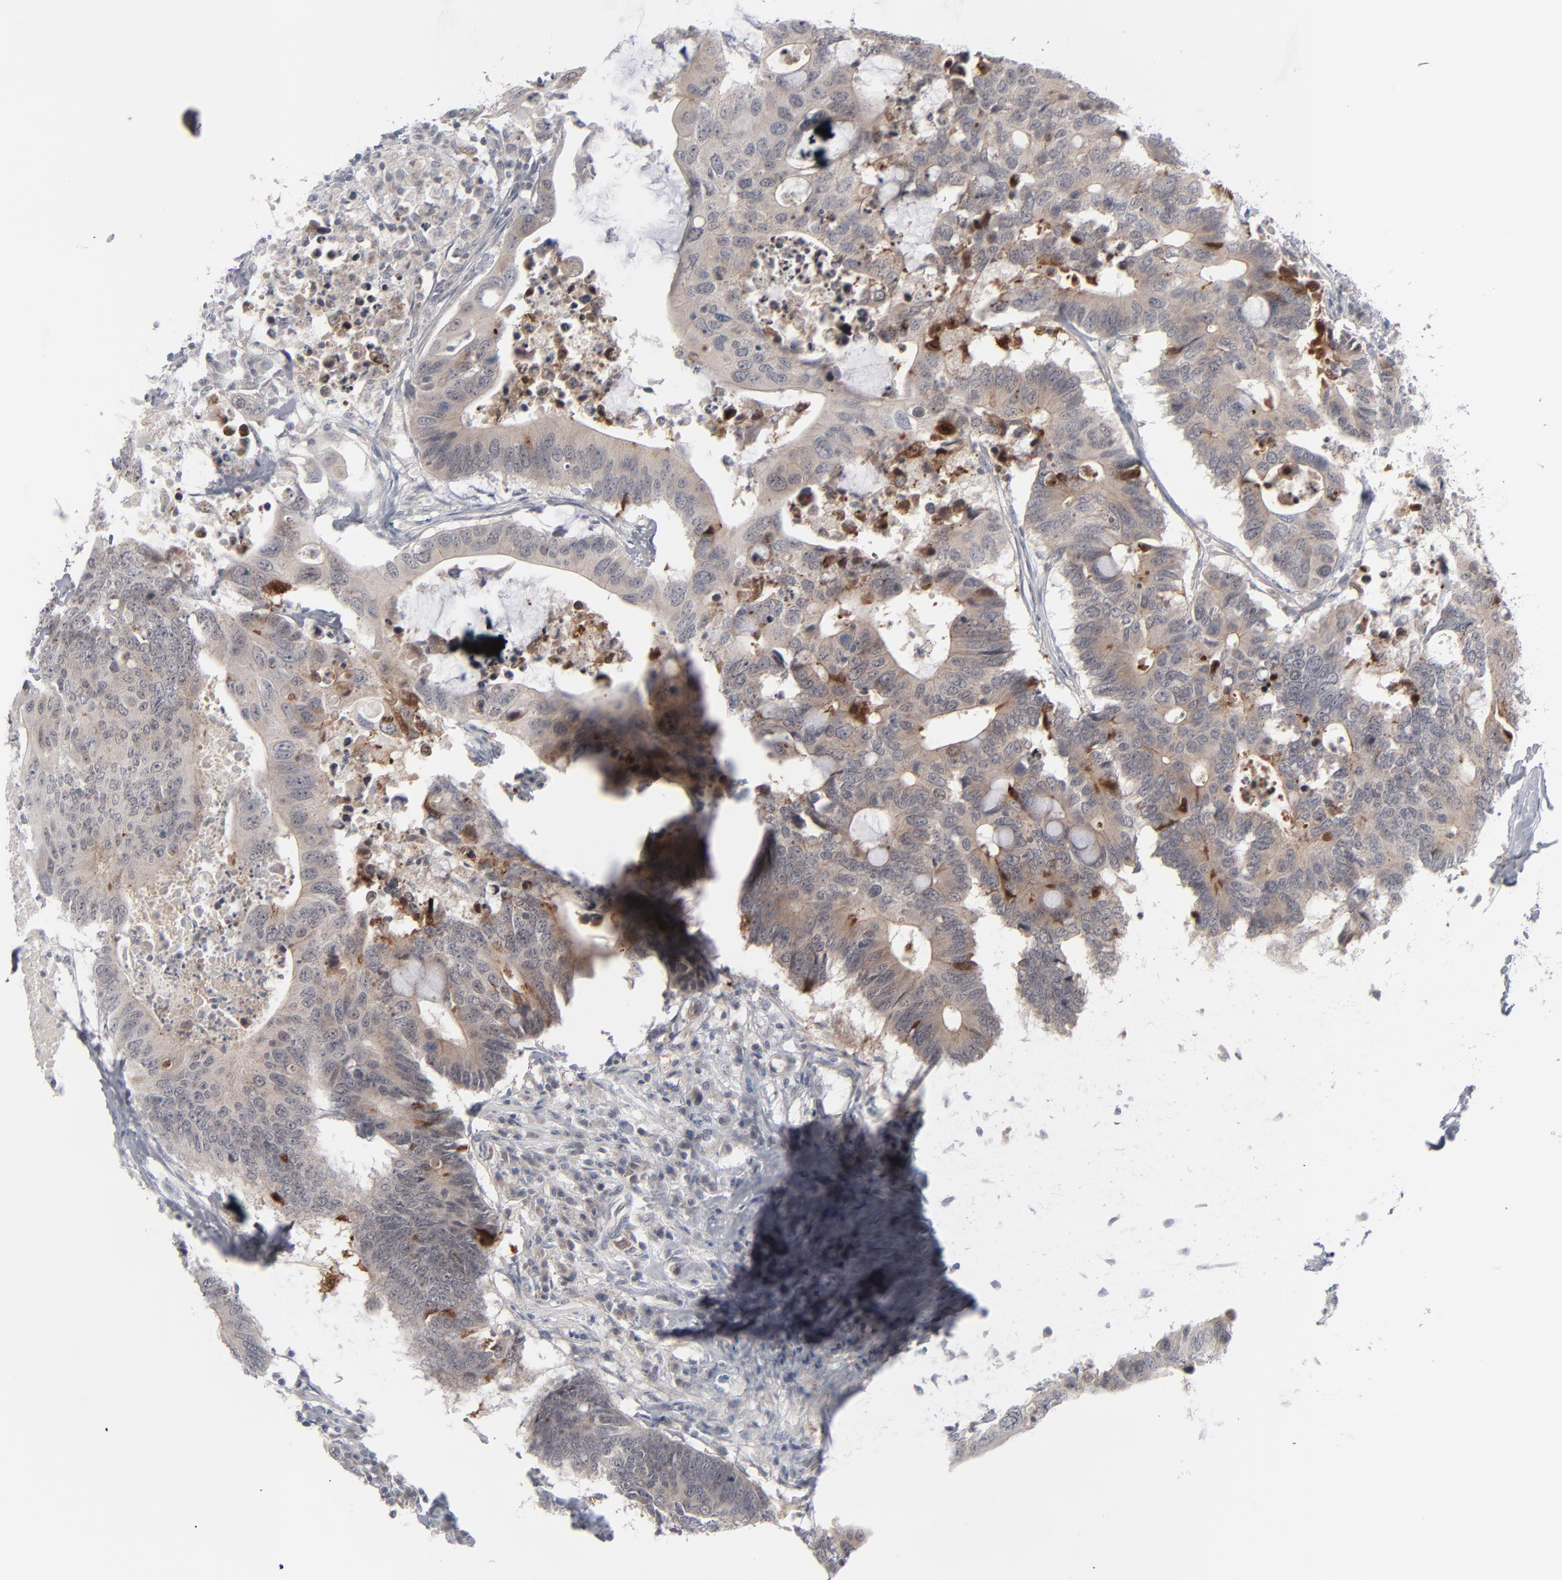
{"staining": {"intensity": "moderate", "quantity": ">75%", "location": "cytoplasmic/membranous,nuclear"}, "tissue": "colorectal cancer", "cell_type": "Tumor cells", "image_type": "cancer", "snomed": [{"axis": "morphology", "description": "Adenocarcinoma, NOS"}, {"axis": "topography", "description": "Colon"}], "caption": "The photomicrograph reveals immunohistochemical staining of colorectal adenocarcinoma. There is moderate cytoplasmic/membranous and nuclear expression is present in about >75% of tumor cells. Nuclei are stained in blue.", "gene": "POF1B", "patient": {"sex": "male", "age": 71}}